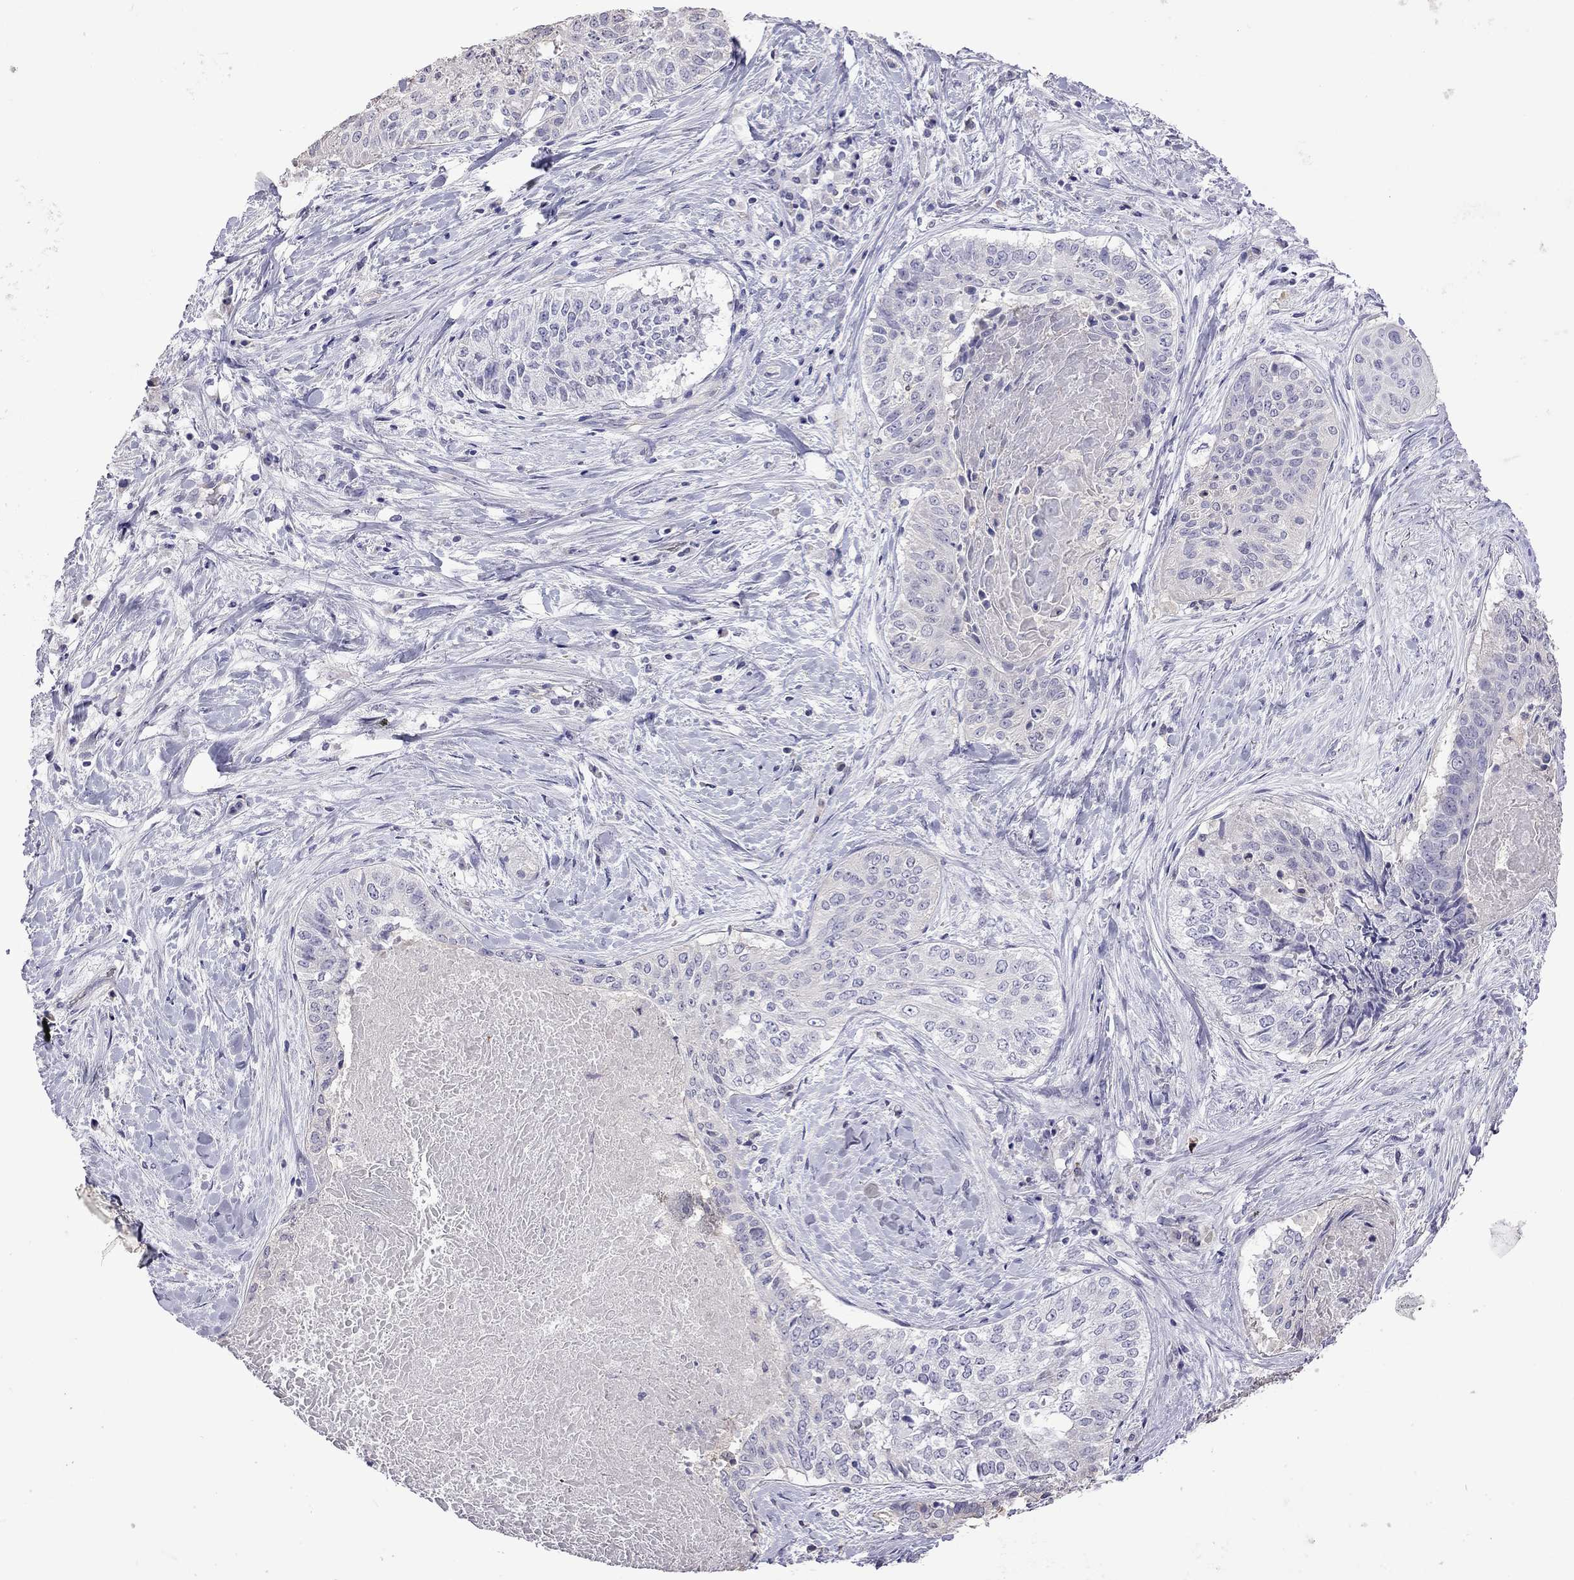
{"staining": {"intensity": "negative", "quantity": "none", "location": "none"}, "tissue": "lung cancer", "cell_type": "Tumor cells", "image_type": "cancer", "snomed": [{"axis": "morphology", "description": "Squamous cell carcinoma, NOS"}, {"axis": "topography", "description": "Lung"}], "caption": "DAB immunohistochemical staining of human squamous cell carcinoma (lung) shows no significant positivity in tumor cells.", "gene": "FEZ1", "patient": {"sex": "male", "age": 64}}